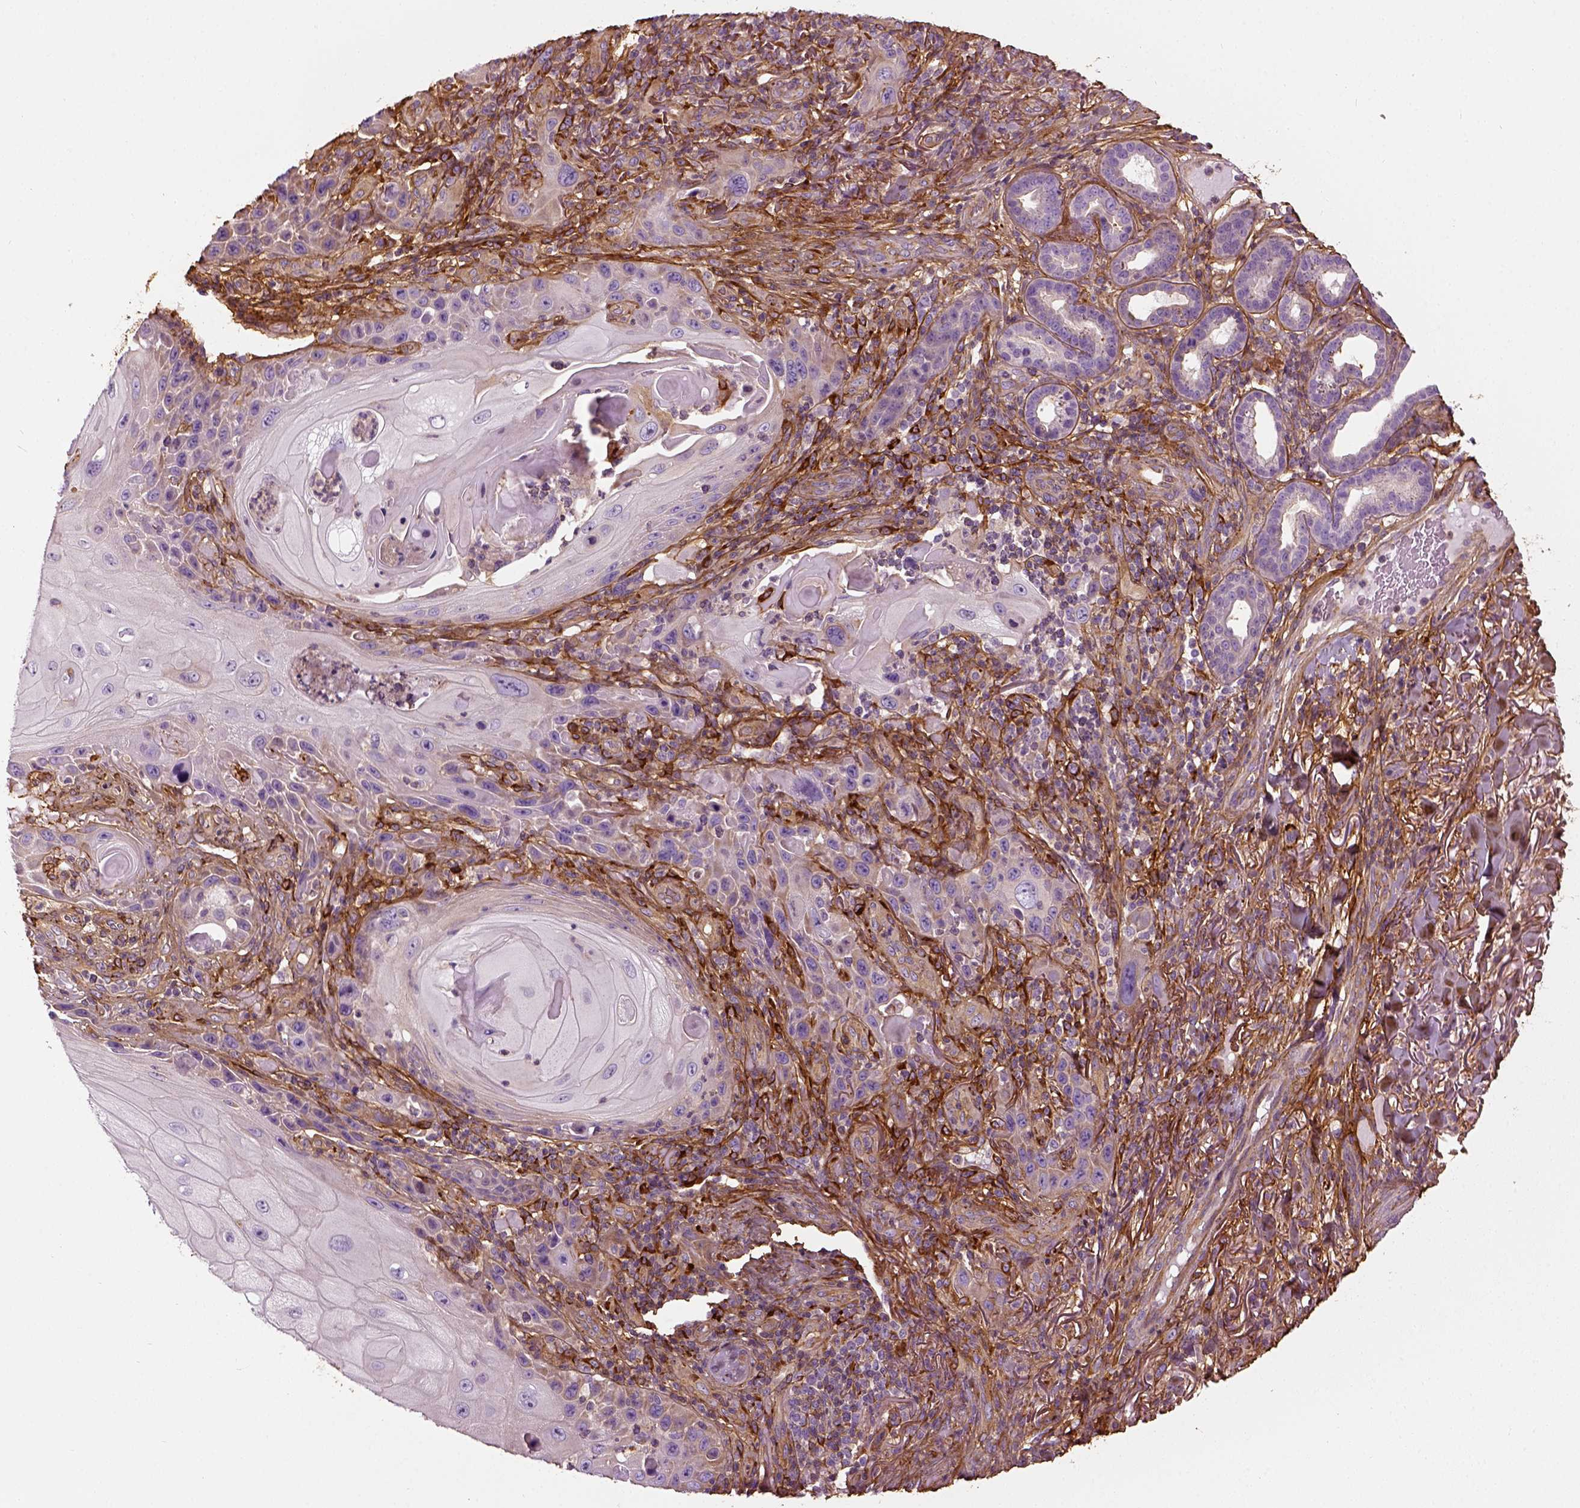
{"staining": {"intensity": "negative", "quantity": "none", "location": "none"}, "tissue": "skin cancer", "cell_type": "Tumor cells", "image_type": "cancer", "snomed": [{"axis": "morphology", "description": "Squamous cell carcinoma, NOS"}, {"axis": "topography", "description": "Skin"}], "caption": "DAB immunohistochemical staining of human skin squamous cell carcinoma reveals no significant expression in tumor cells.", "gene": "COL6A2", "patient": {"sex": "female", "age": 94}}